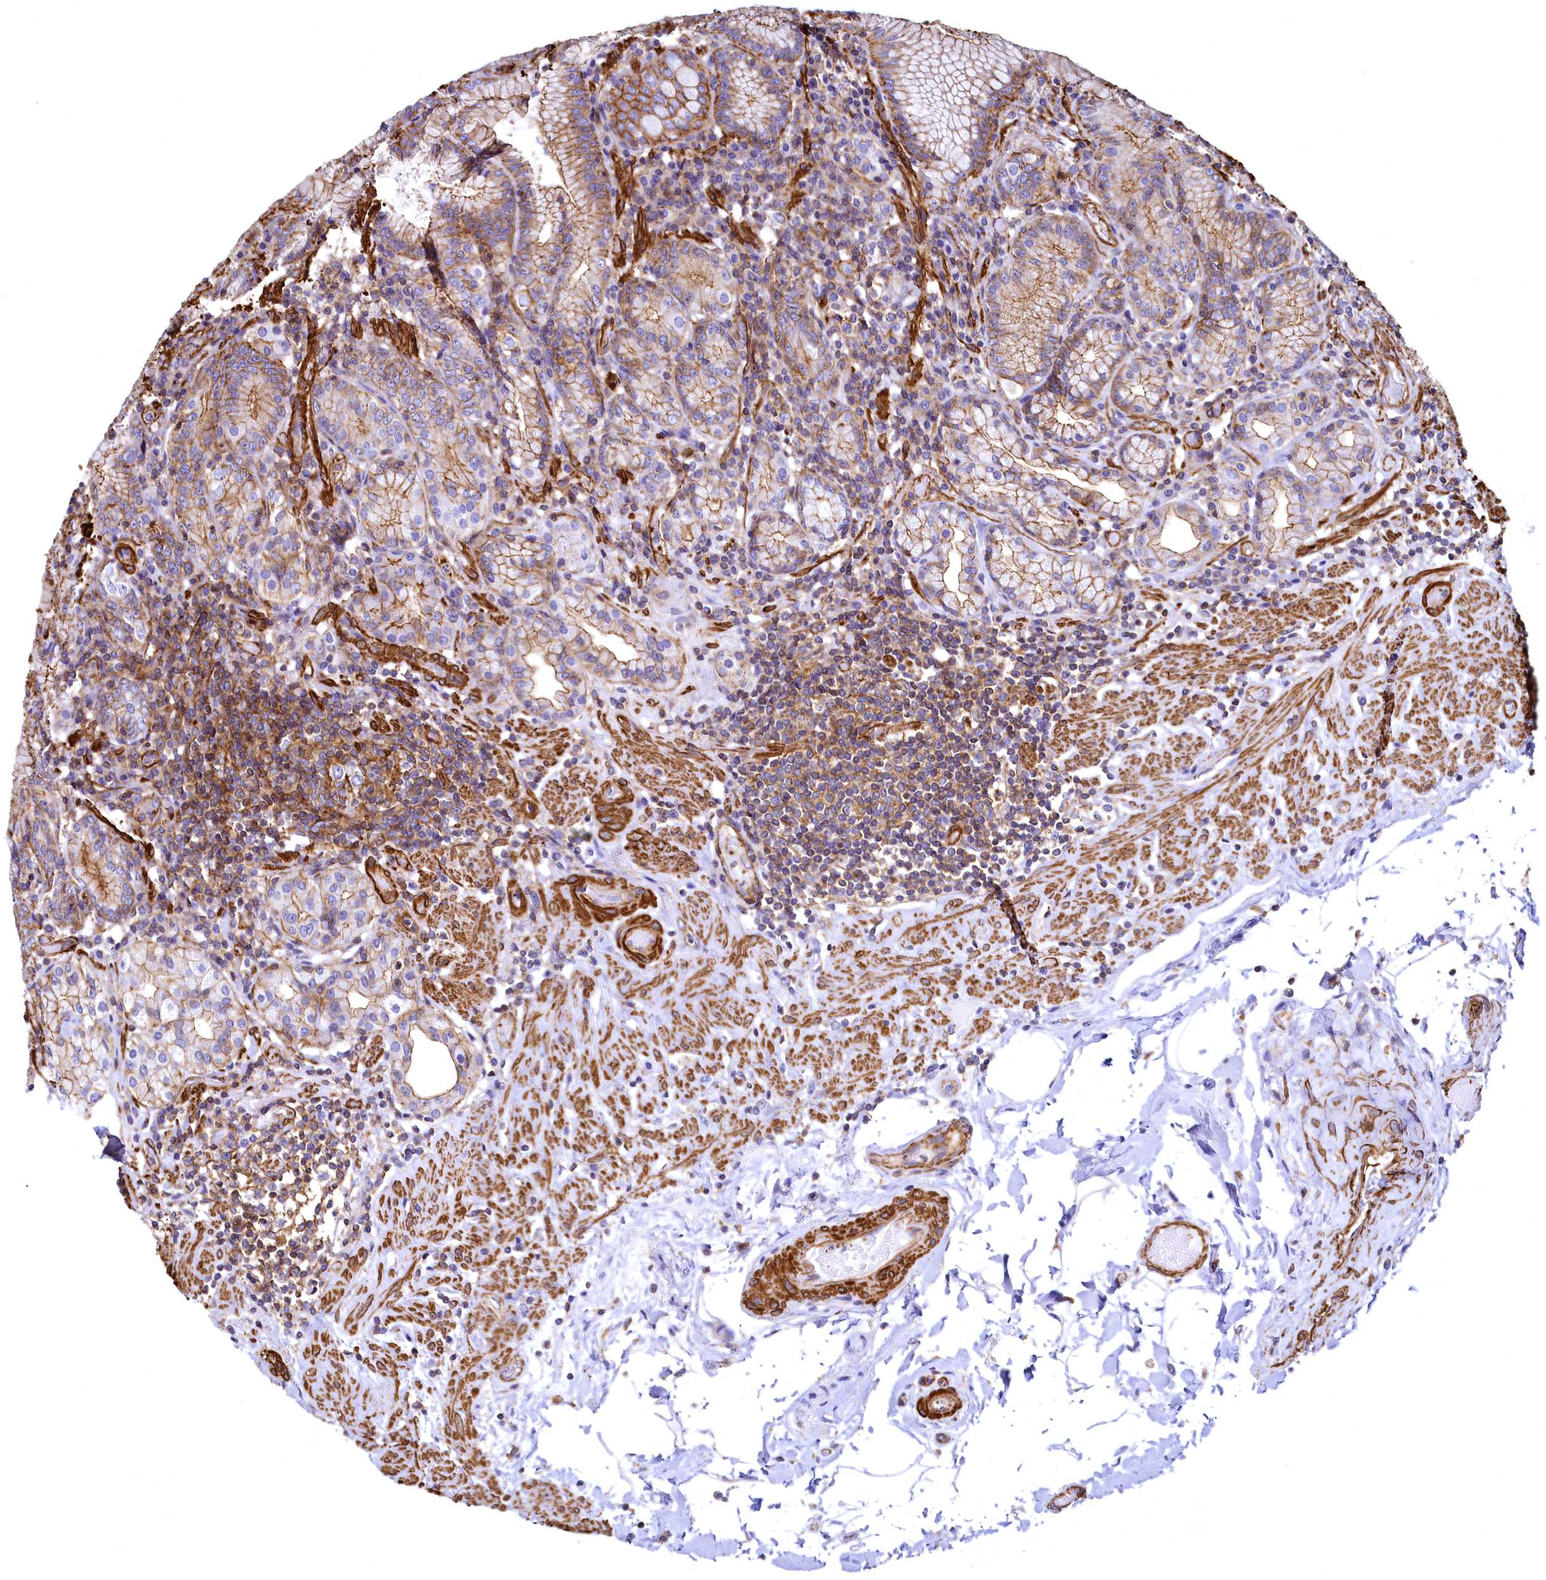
{"staining": {"intensity": "strong", "quantity": ">75%", "location": "cytoplasmic/membranous"}, "tissue": "stomach", "cell_type": "Glandular cells", "image_type": "normal", "snomed": [{"axis": "morphology", "description": "Normal tissue, NOS"}, {"axis": "topography", "description": "Stomach, upper"}, {"axis": "topography", "description": "Stomach, lower"}], "caption": "High-power microscopy captured an immunohistochemistry micrograph of unremarkable stomach, revealing strong cytoplasmic/membranous staining in approximately >75% of glandular cells.", "gene": "THBS1", "patient": {"sex": "female", "age": 76}}